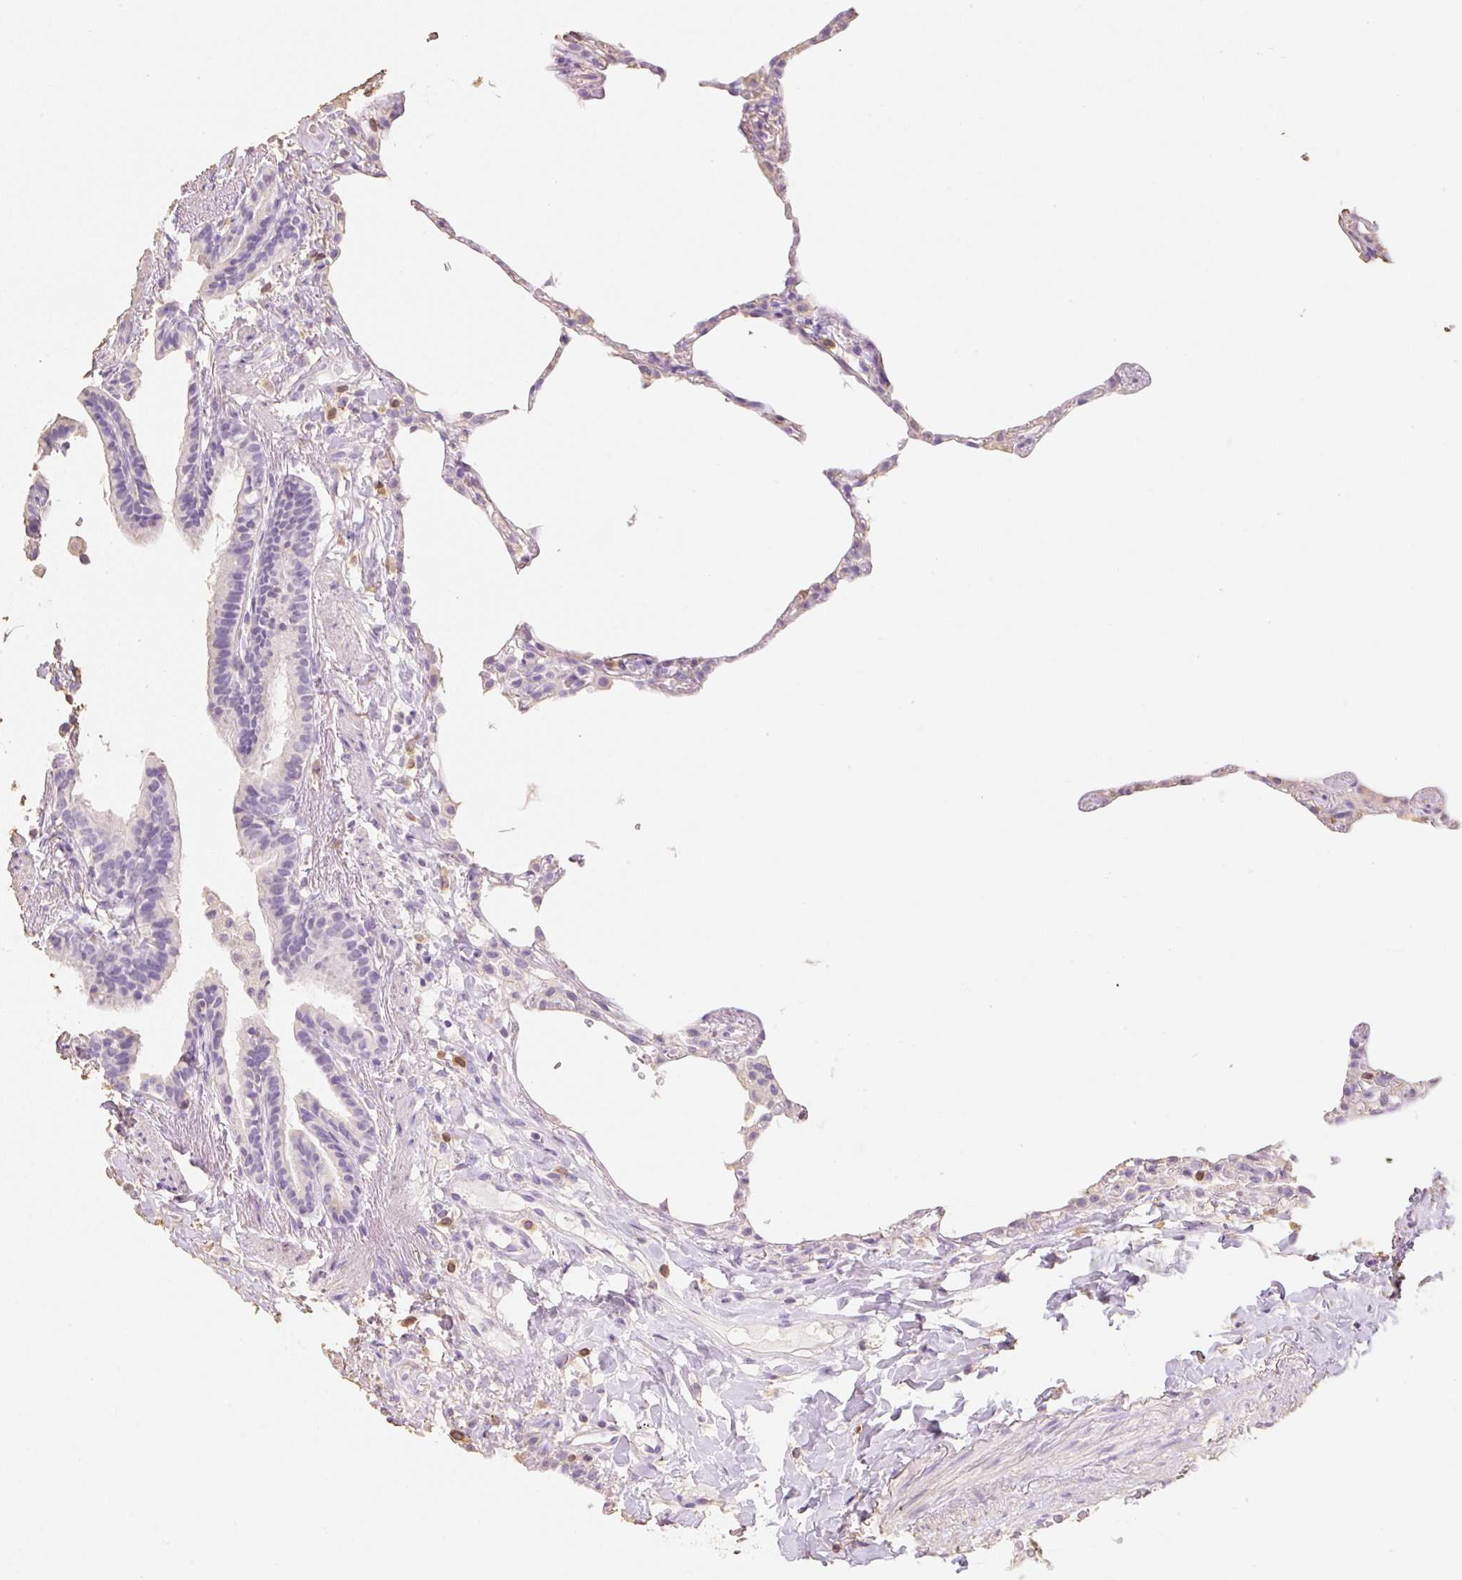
{"staining": {"intensity": "weak", "quantity": "<25%", "location": "cytoplasmic/membranous"}, "tissue": "lung", "cell_type": "Alveolar cells", "image_type": "normal", "snomed": [{"axis": "morphology", "description": "Normal tissue, NOS"}, {"axis": "topography", "description": "Lung"}], "caption": "Human lung stained for a protein using immunohistochemistry reveals no positivity in alveolar cells.", "gene": "MBOAT7", "patient": {"sex": "female", "age": 57}}